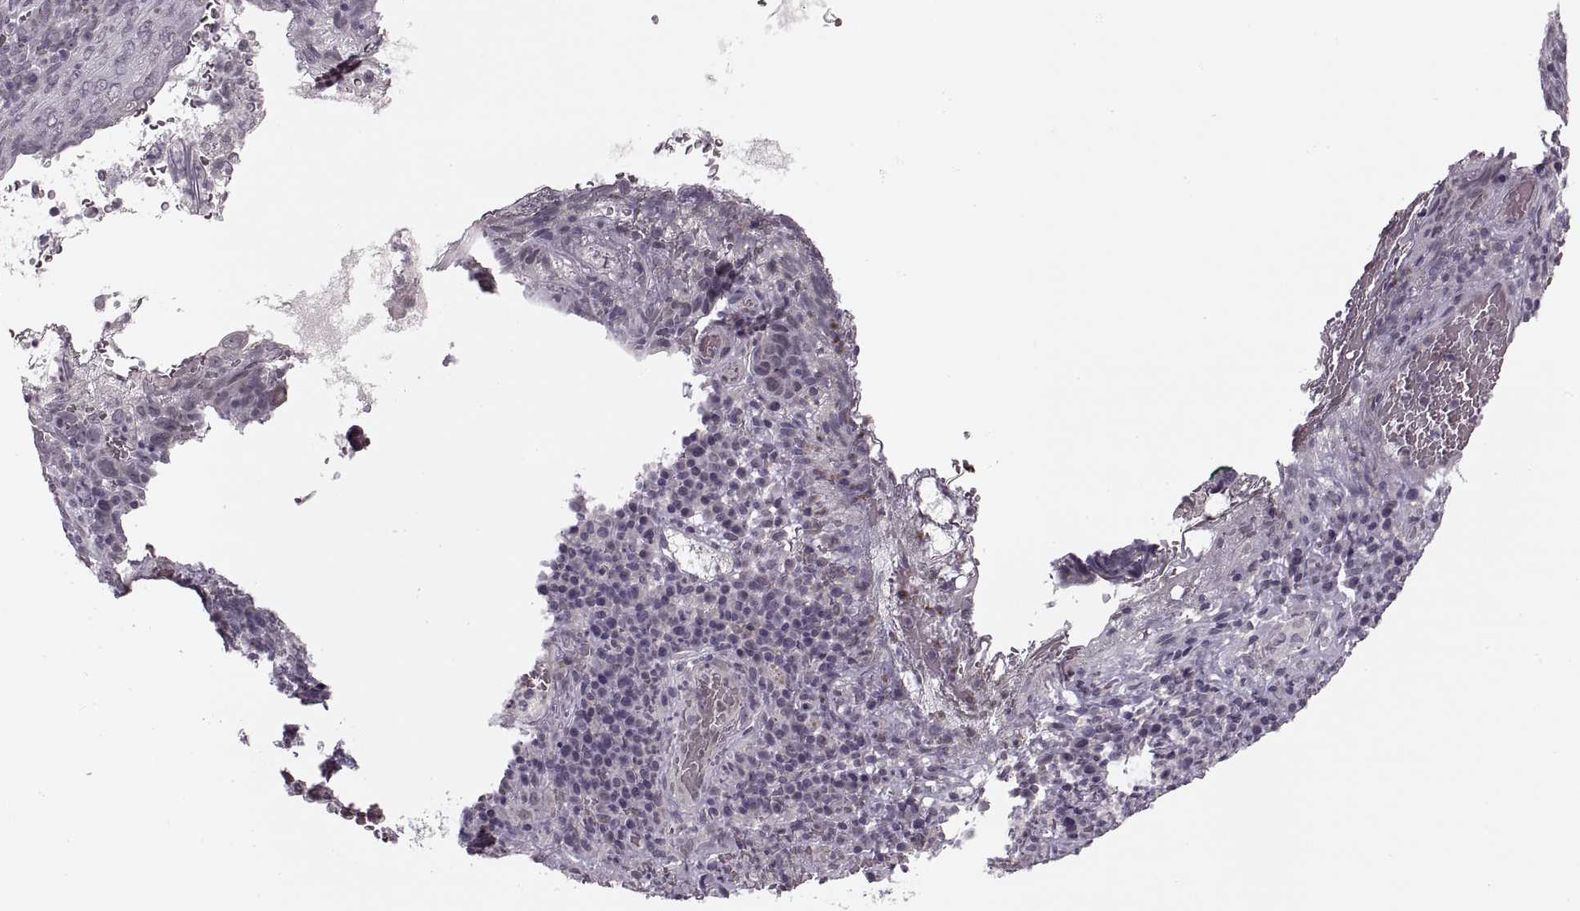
{"staining": {"intensity": "negative", "quantity": "none", "location": "none"}, "tissue": "skin cancer", "cell_type": "Tumor cells", "image_type": "cancer", "snomed": [{"axis": "morphology", "description": "Squamous cell carcinoma, NOS"}, {"axis": "topography", "description": "Skin"}, {"axis": "topography", "description": "Anal"}], "caption": "The image exhibits no staining of tumor cells in skin cancer (squamous cell carcinoma).", "gene": "ASIC3", "patient": {"sex": "female", "age": 51}}